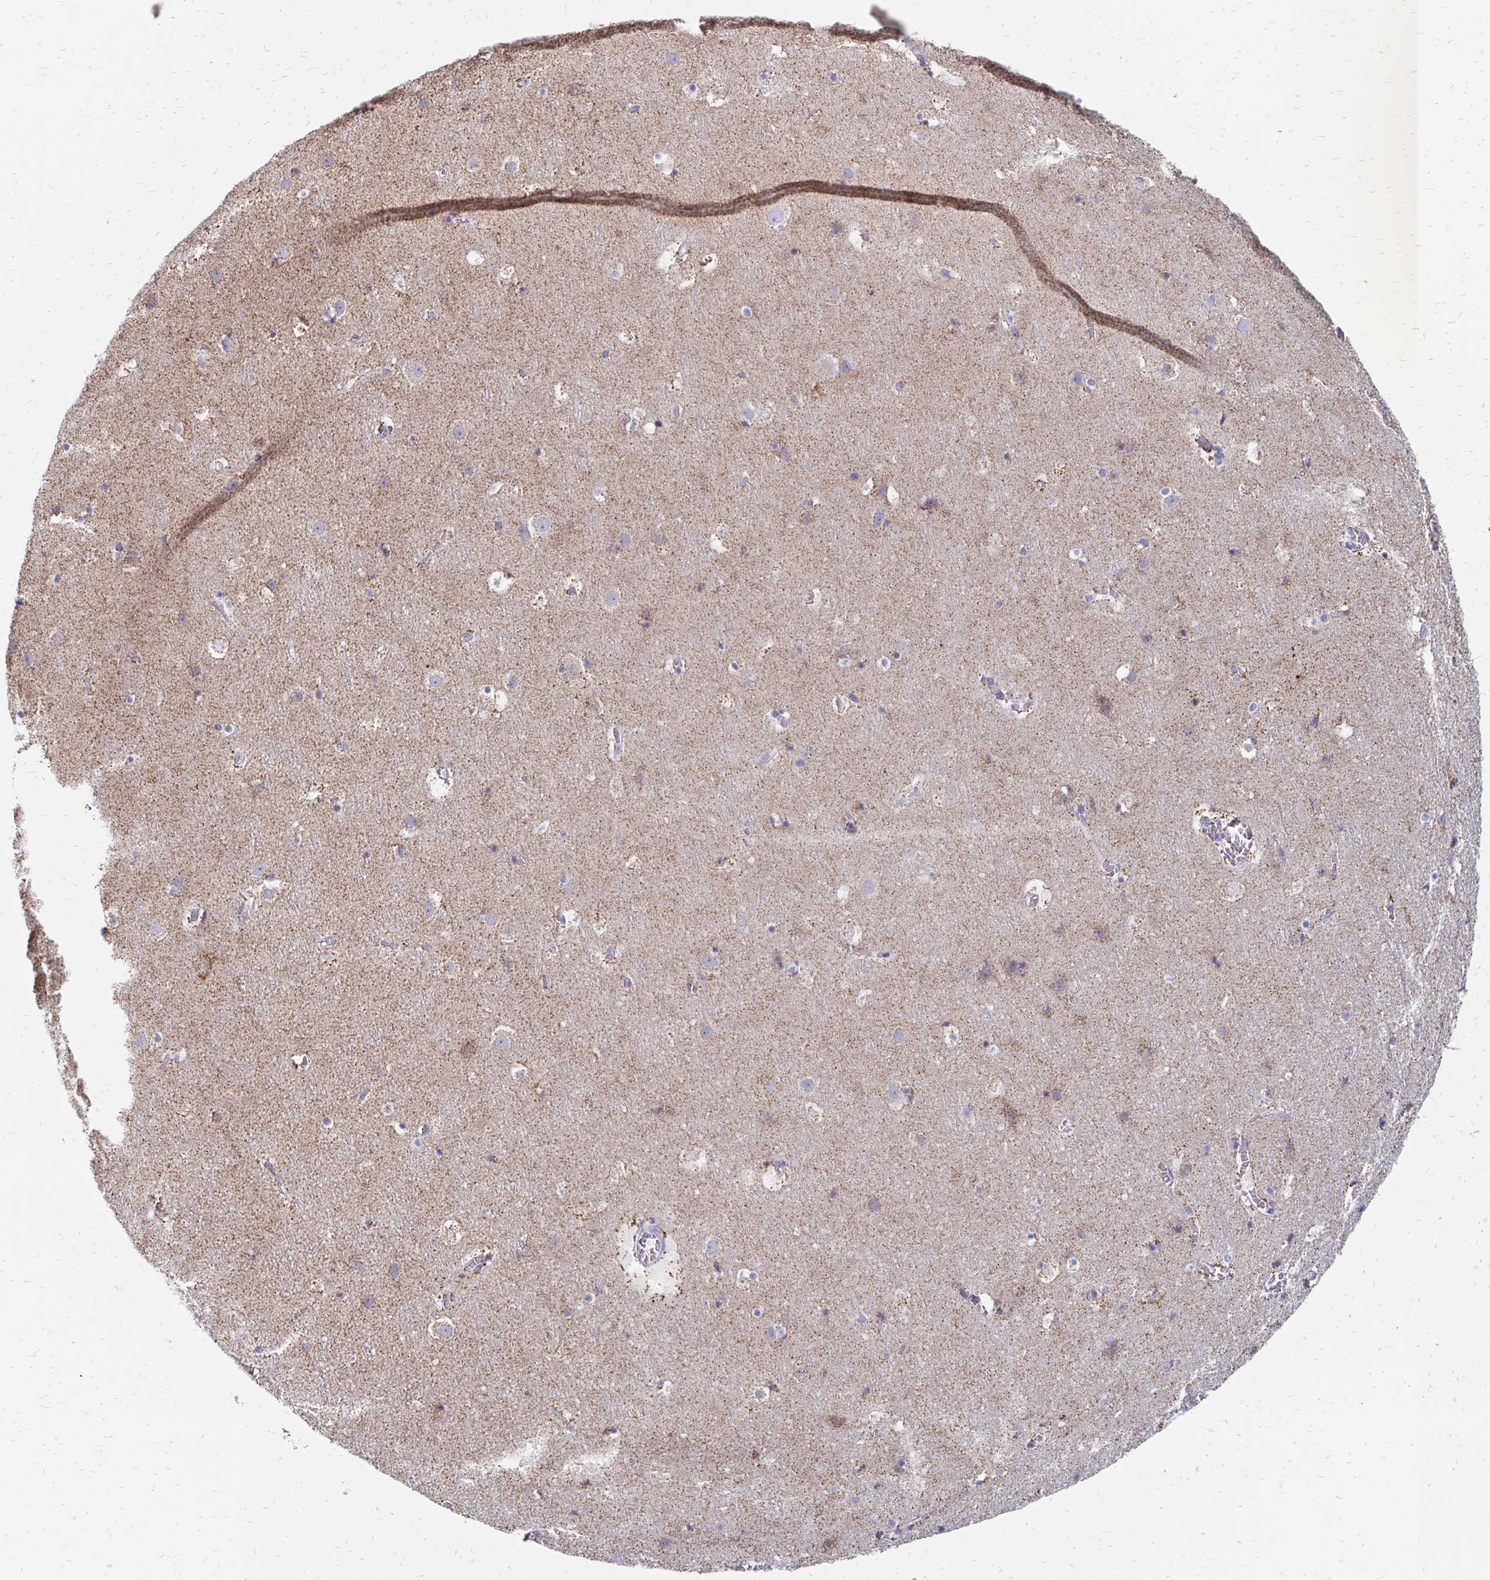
{"staining": {"intensity": "negative", "quantity": "none", "location": "none"}, "tissue": "cerebral cortex", "cell_type": "Endothelial cells", "image_type": "normal", "snomed": [{"axis": "morphology", "description": "Normal tissue, NOS"}, {"axis": "topography", "description": "Cerebral cortex"}], "caption": "Immunohistochemistry of normal cerebral cortex reveals no positivity in endothelial cells.", "gene": "OR10V1", "patient": {"sex": "female", "age": 42}}